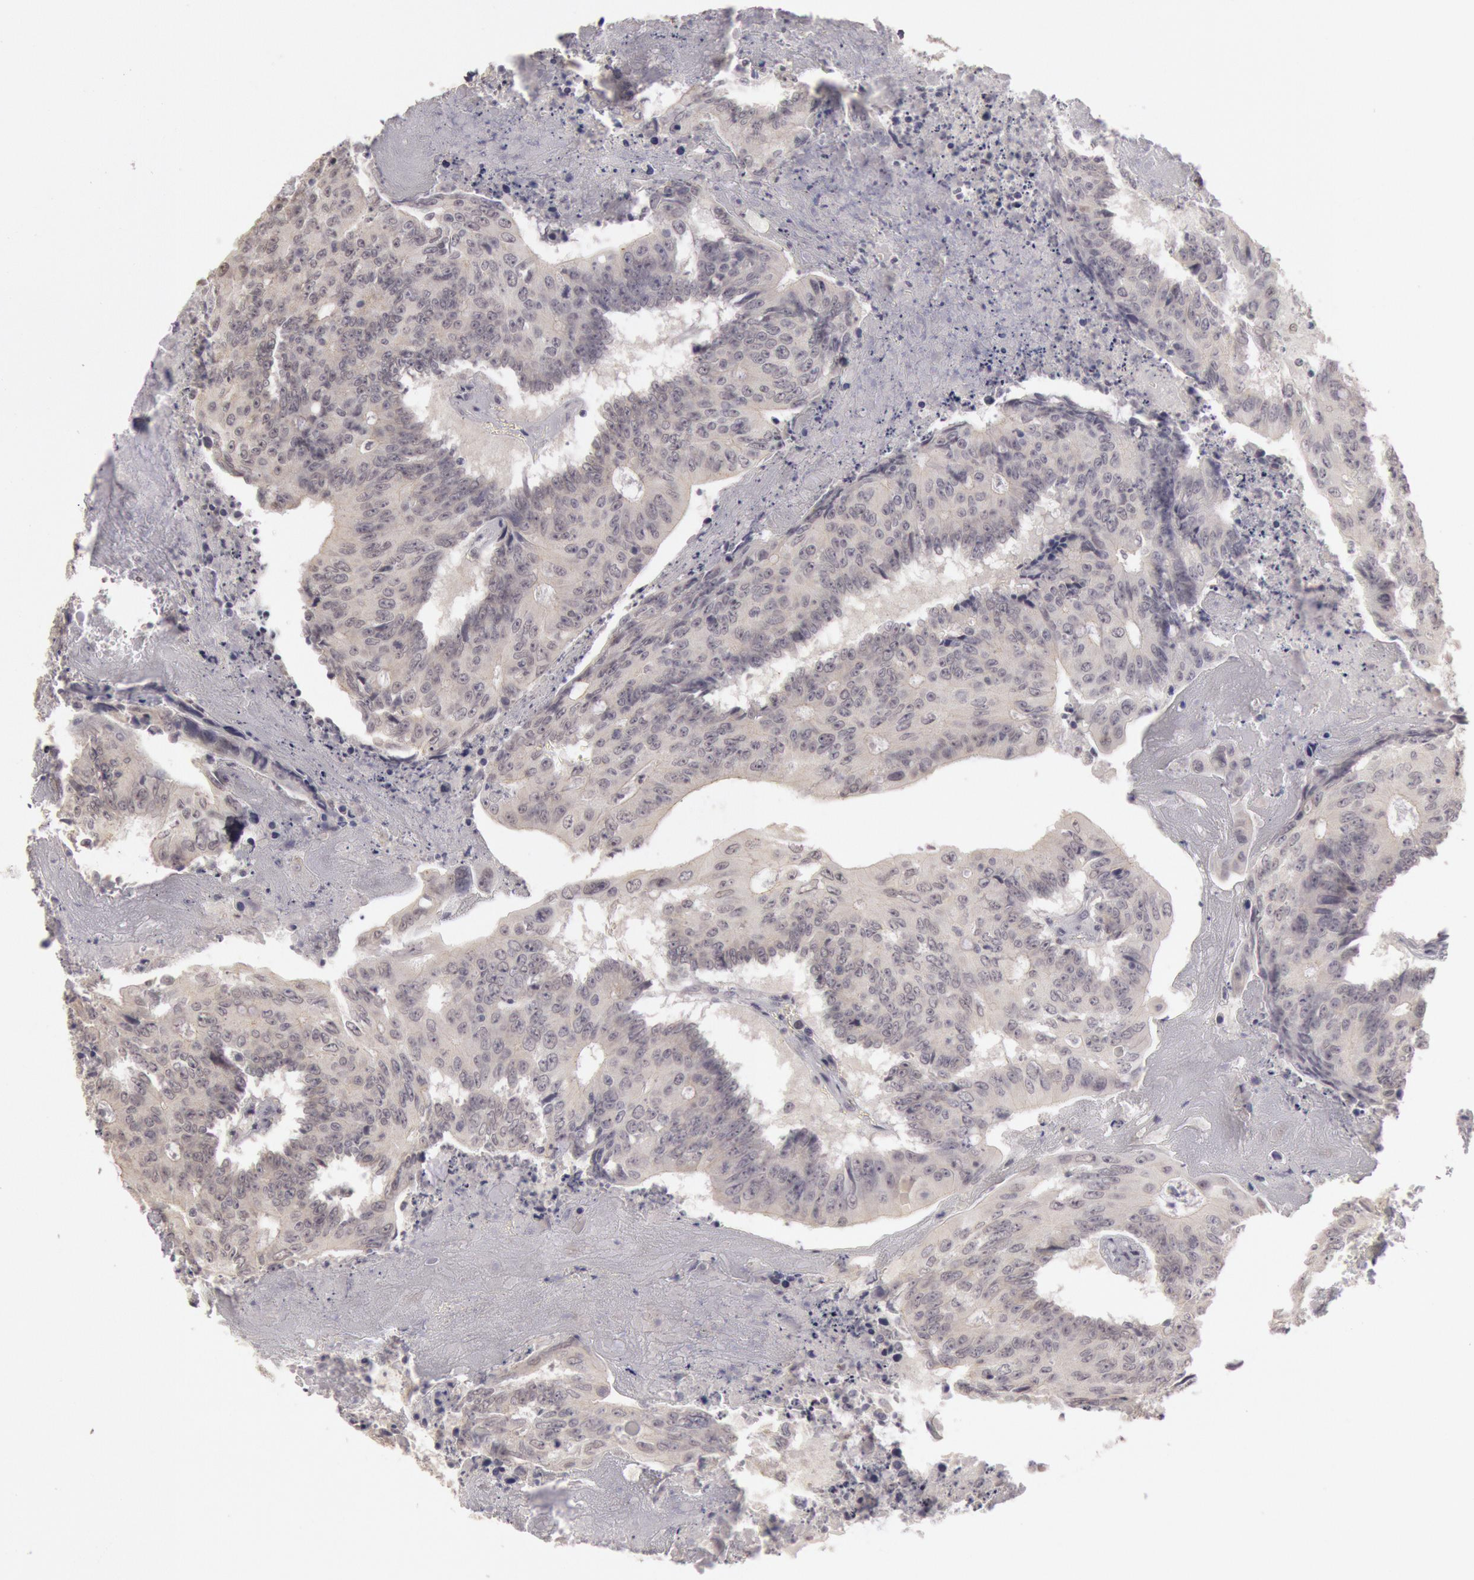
{"staining": {"intensity": "negative", "quantity": "none", "location": "none"}, "tissue": "colorectal cancer", "cell_type": "Tumor cells", "image_type": "cancer", "snomed": [{"axis": "morphology", "description": "Adenocarcinoma, NOS"}, {"axis": "topography", "description": "Colon"}], "caption": "High power microscopy image of an IHC histopathology image of colorectal cancer, revealing no significant positivity in tumor cells.", "gene": "RIMBP3C", "patient": {"sex": "male", "age": 65}}